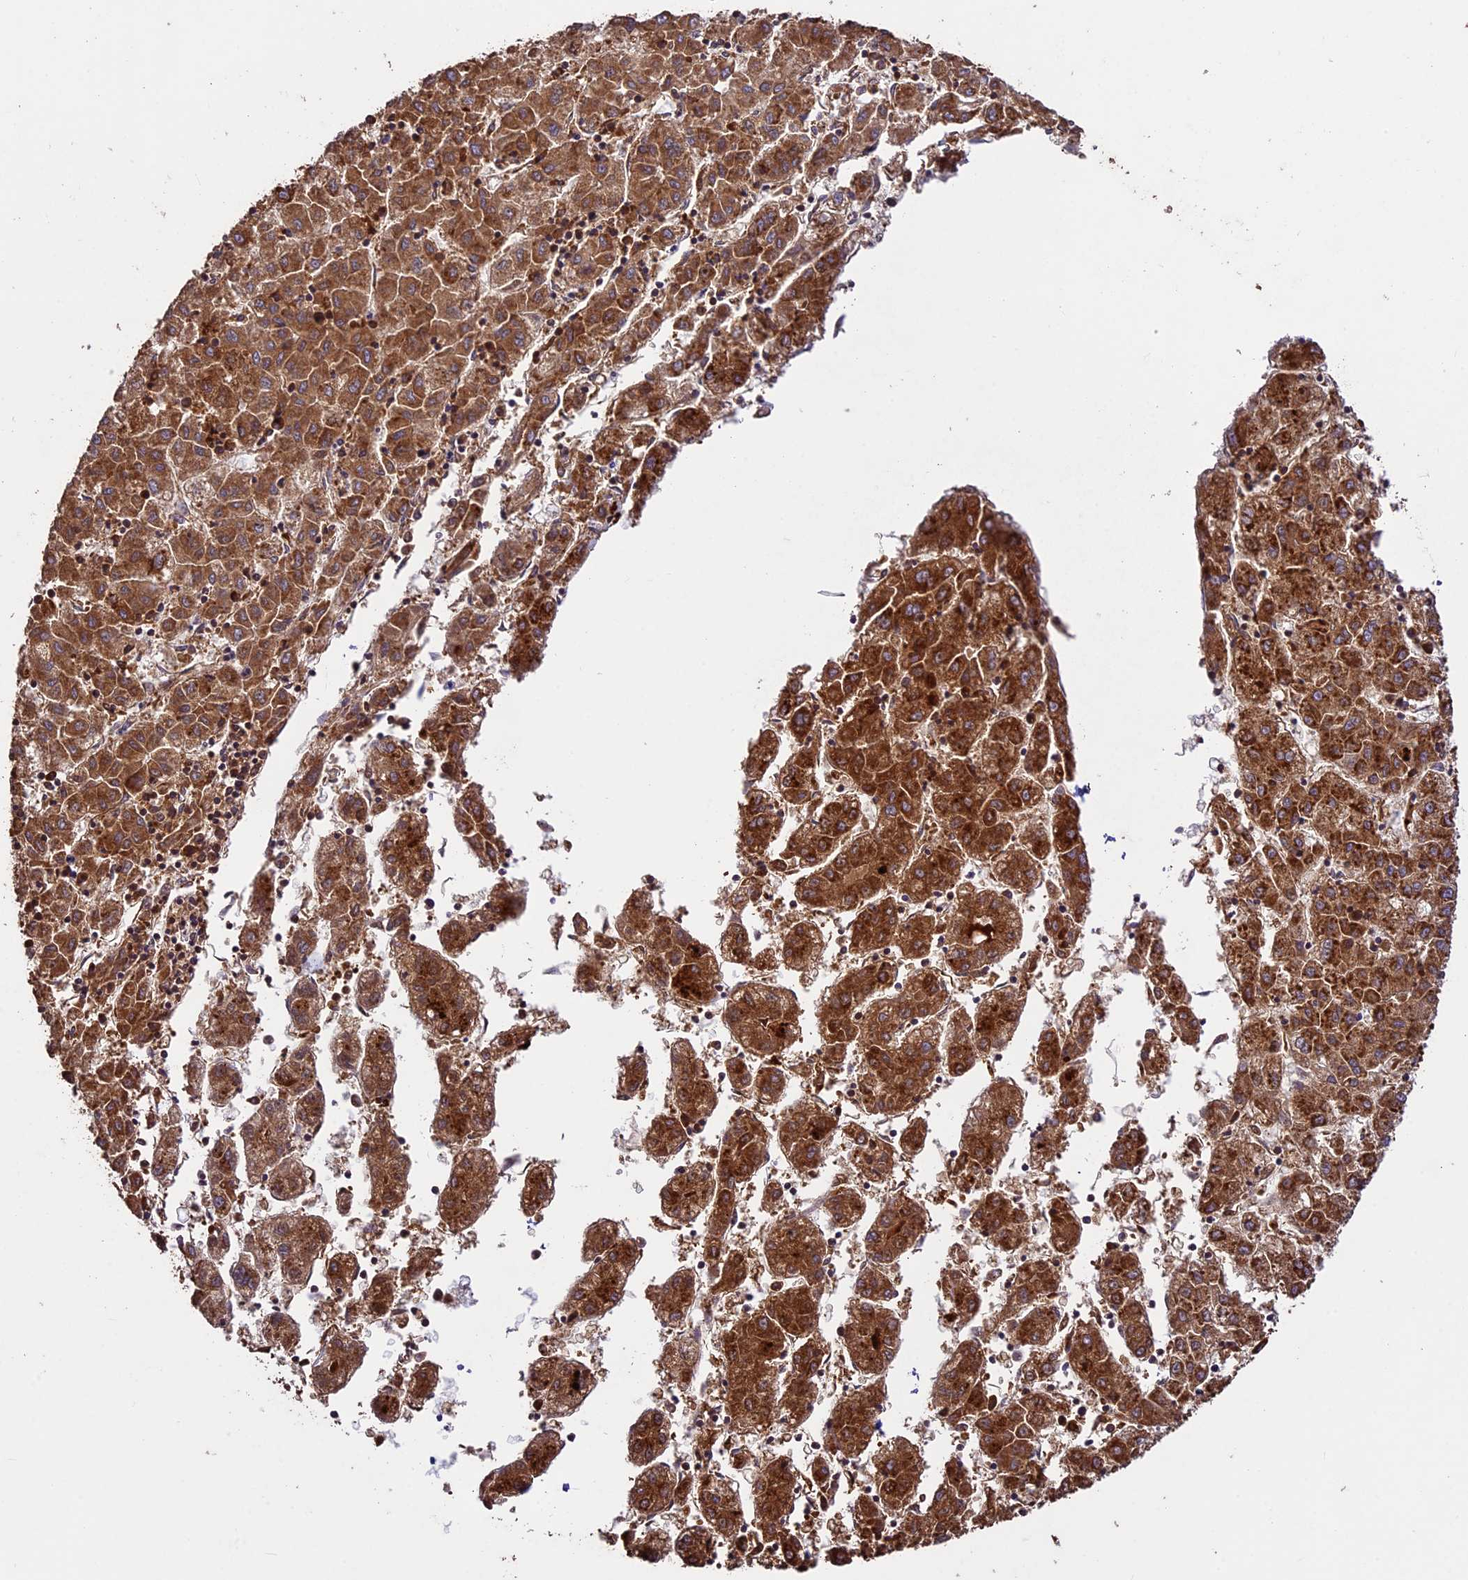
{"staining": {"intensity": "strong", "quantity": ">75%", "location": "cytoplasmic/membranous"}, "tissue": "liver cancer", "cell_type": "Tumor cells", "image_type": "cancer", "snomed": [{"axis": "morphology", "description": "Carcinoma, Hepatocellular, NOS"}, {"axis": "topography", "description": "Liver"}], "caption": "A histopathology image of liver cancer stained for a protein demonstrates strong cytoplasmic/membranous brown staining in tumor cells.", "gene": "KARS1", "patient": {"sex": "male", "age": 72}}